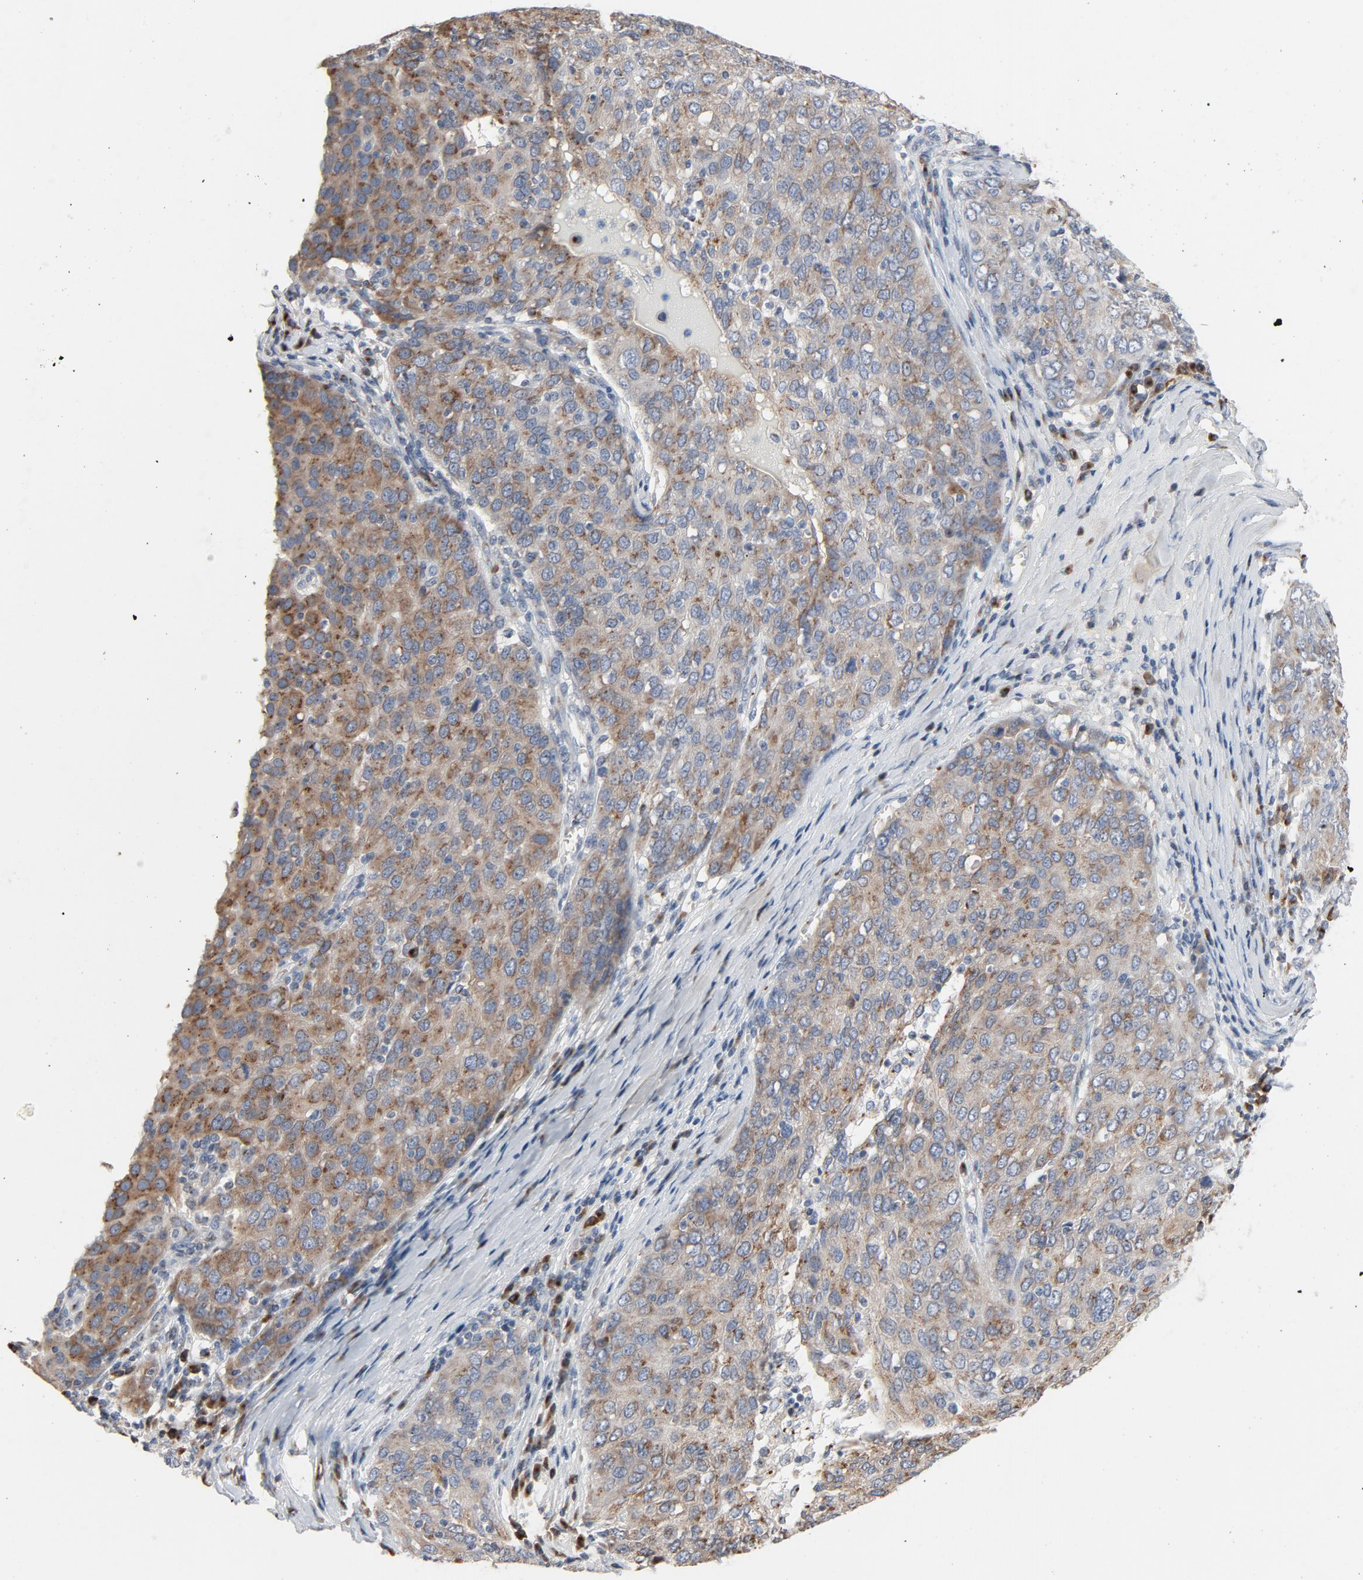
{"staining": {"intensity": "weak", "quantity": "25%-75%", "location": "cytoplasmic/membranous"}, "tissue": "ovarian cancer", "cell_type": "Tumor cells", "image_type": "cancer", "snomed": [{"axis": "morphology", "description": "Cystadenocarcinoma, serous, NOS"}, {"axis": "topography", "description": "Ovary"}], "caption": "Protein staining by immunohistochemistry demonstrates weak cytoplasmic/membranous expression in approximately 25%-75% of tumor cells in ovarian cancer (serous cystadenocarcinoma).", "gene": "LMAN2", "patient": {"sex": "female", "age": 84}}